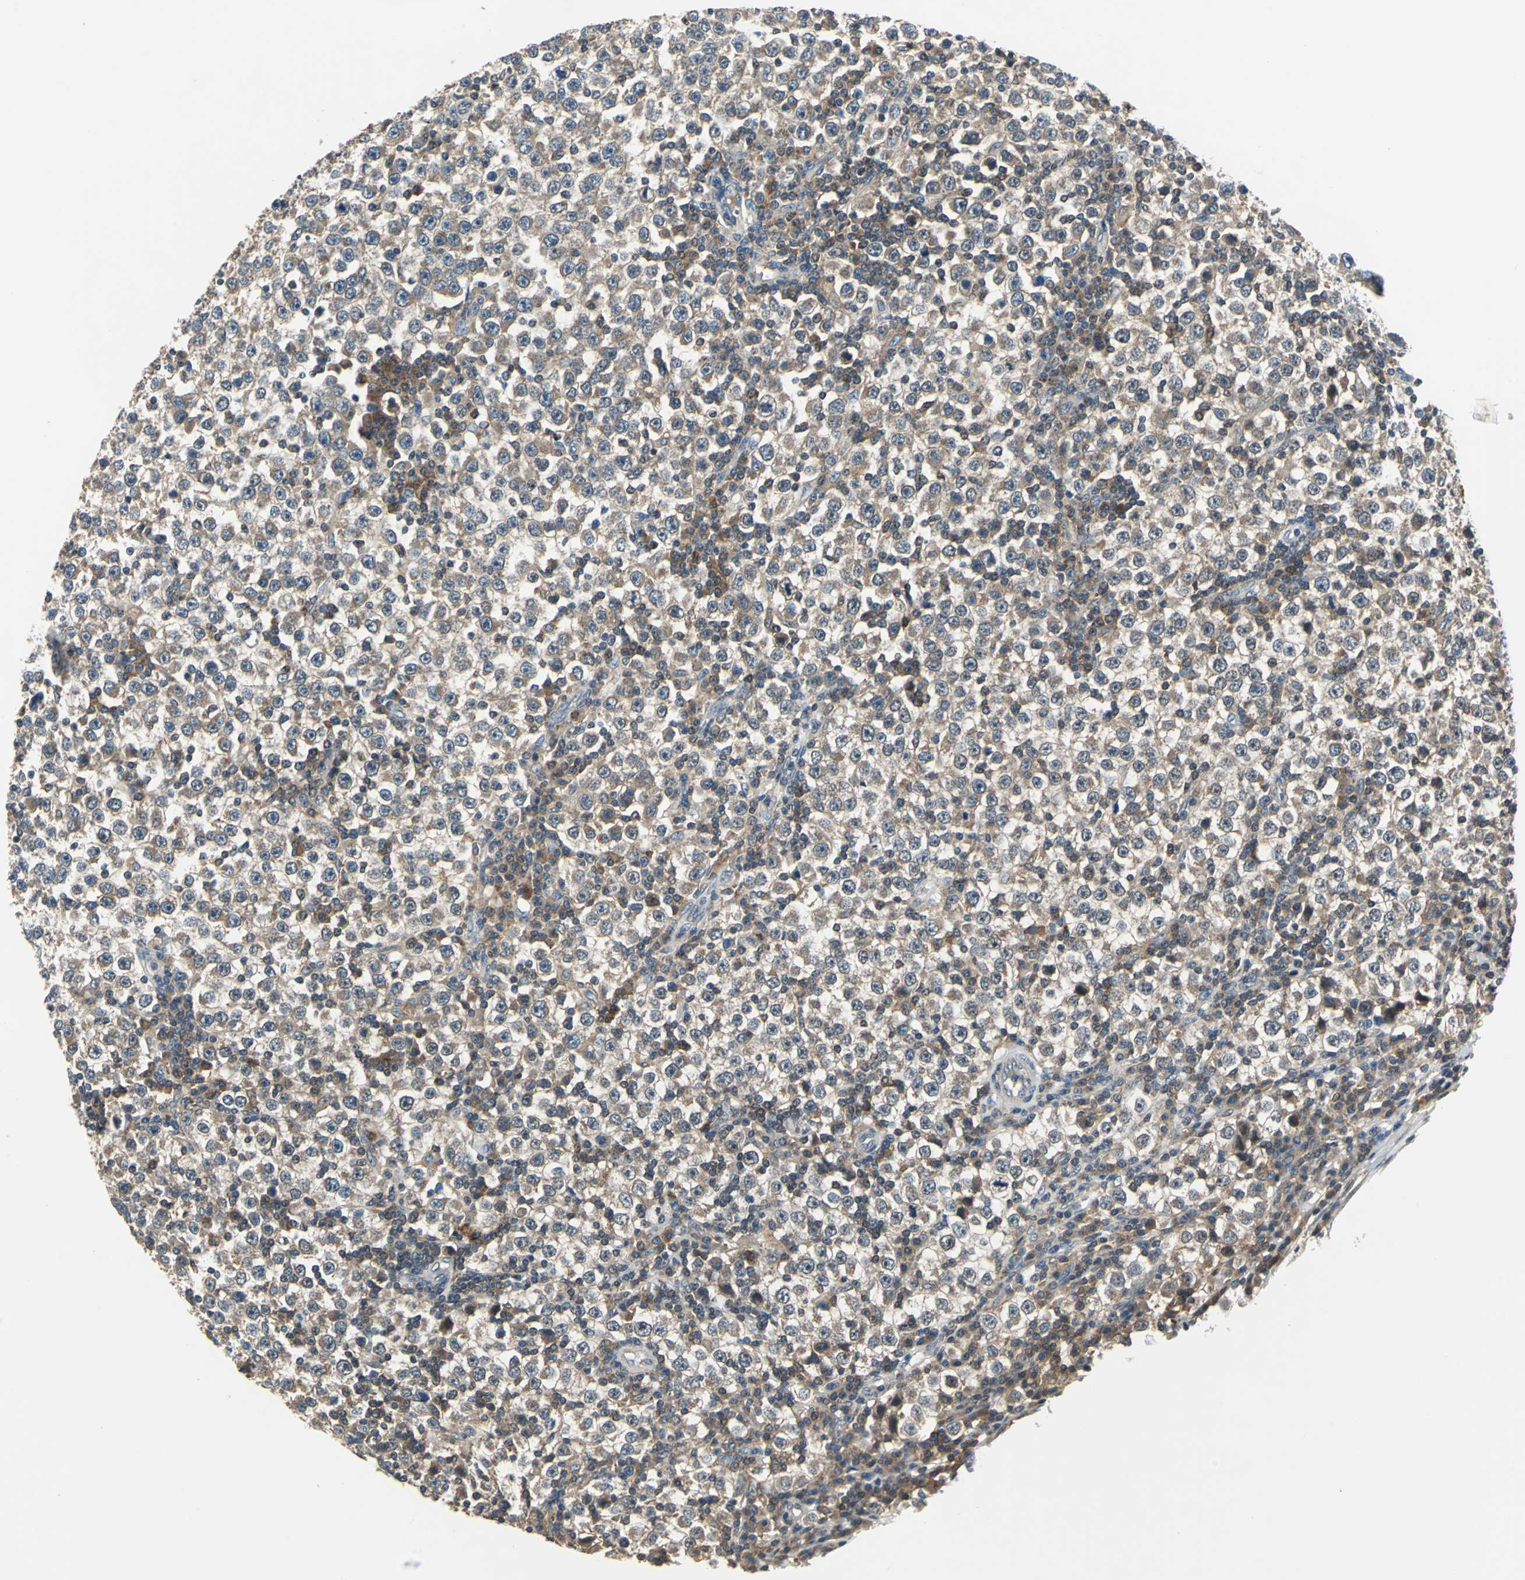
{"staining": {"intensity": "weak", "quantity": ">75%", "location": "cytoplasmic/membranous"}, "tissue": "testis cancer", "cell_type": "Tumor cells", "image_type": "cancer", "snomed": [{"axis": "morphology", "description": "Seminoma, NOS"}, {"axis": "topography", "description": "Testis"}], "caption": "The photomicrograph demonstrates staining of seminoma (testis), revealing weak cytoplasmic/membranous protein positivity (brown color) within tumor cells. The protein is stained brown, and the nuclei are stained in blue (DAB IHC with brightfield microscopy, high magnification).", "gene": "SLC19A2", "patient": {"sex": "male", "age": 65}}